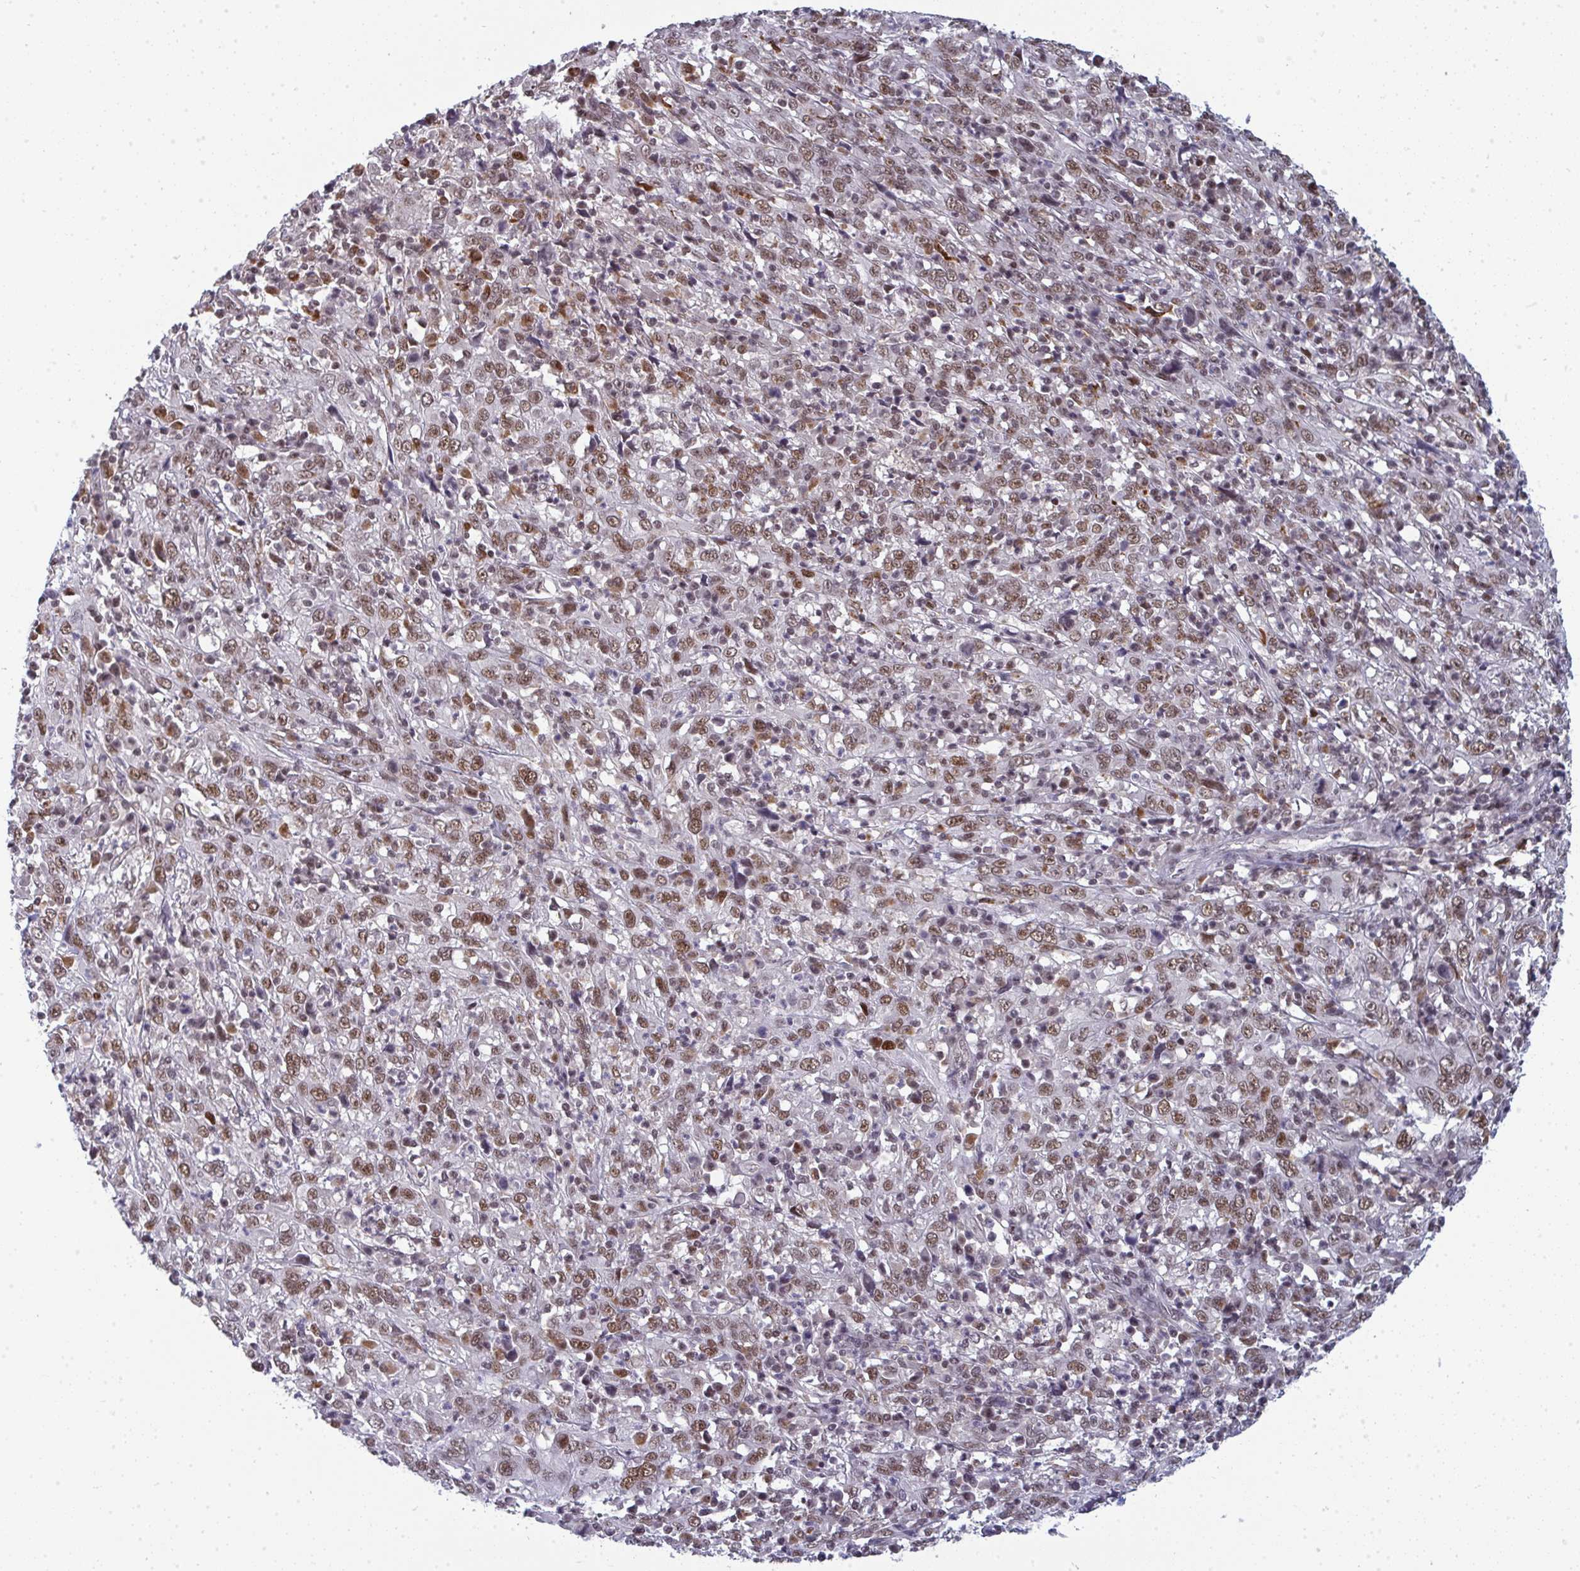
{"staining": {"intensity": "moderate", "quantity": ">75%", "location": "nuclear"}, "tissue": "cervical cancer", "cell_type": "Tumor cells", "image_type": "cancer", "snomed": [{"axis": "morphology", "description": "Squamous cell carcinoma, NOS"}, {"axis": "topography", "description": "Cervix"}], "caption": "Brown immunohistochemical staining in cervical squamous cell carcinoma displays moderate nuclear staining in approximately >75% of tumor cells.", "gene": "ATF1", "patient": {"sex": "female", "age": 46}}